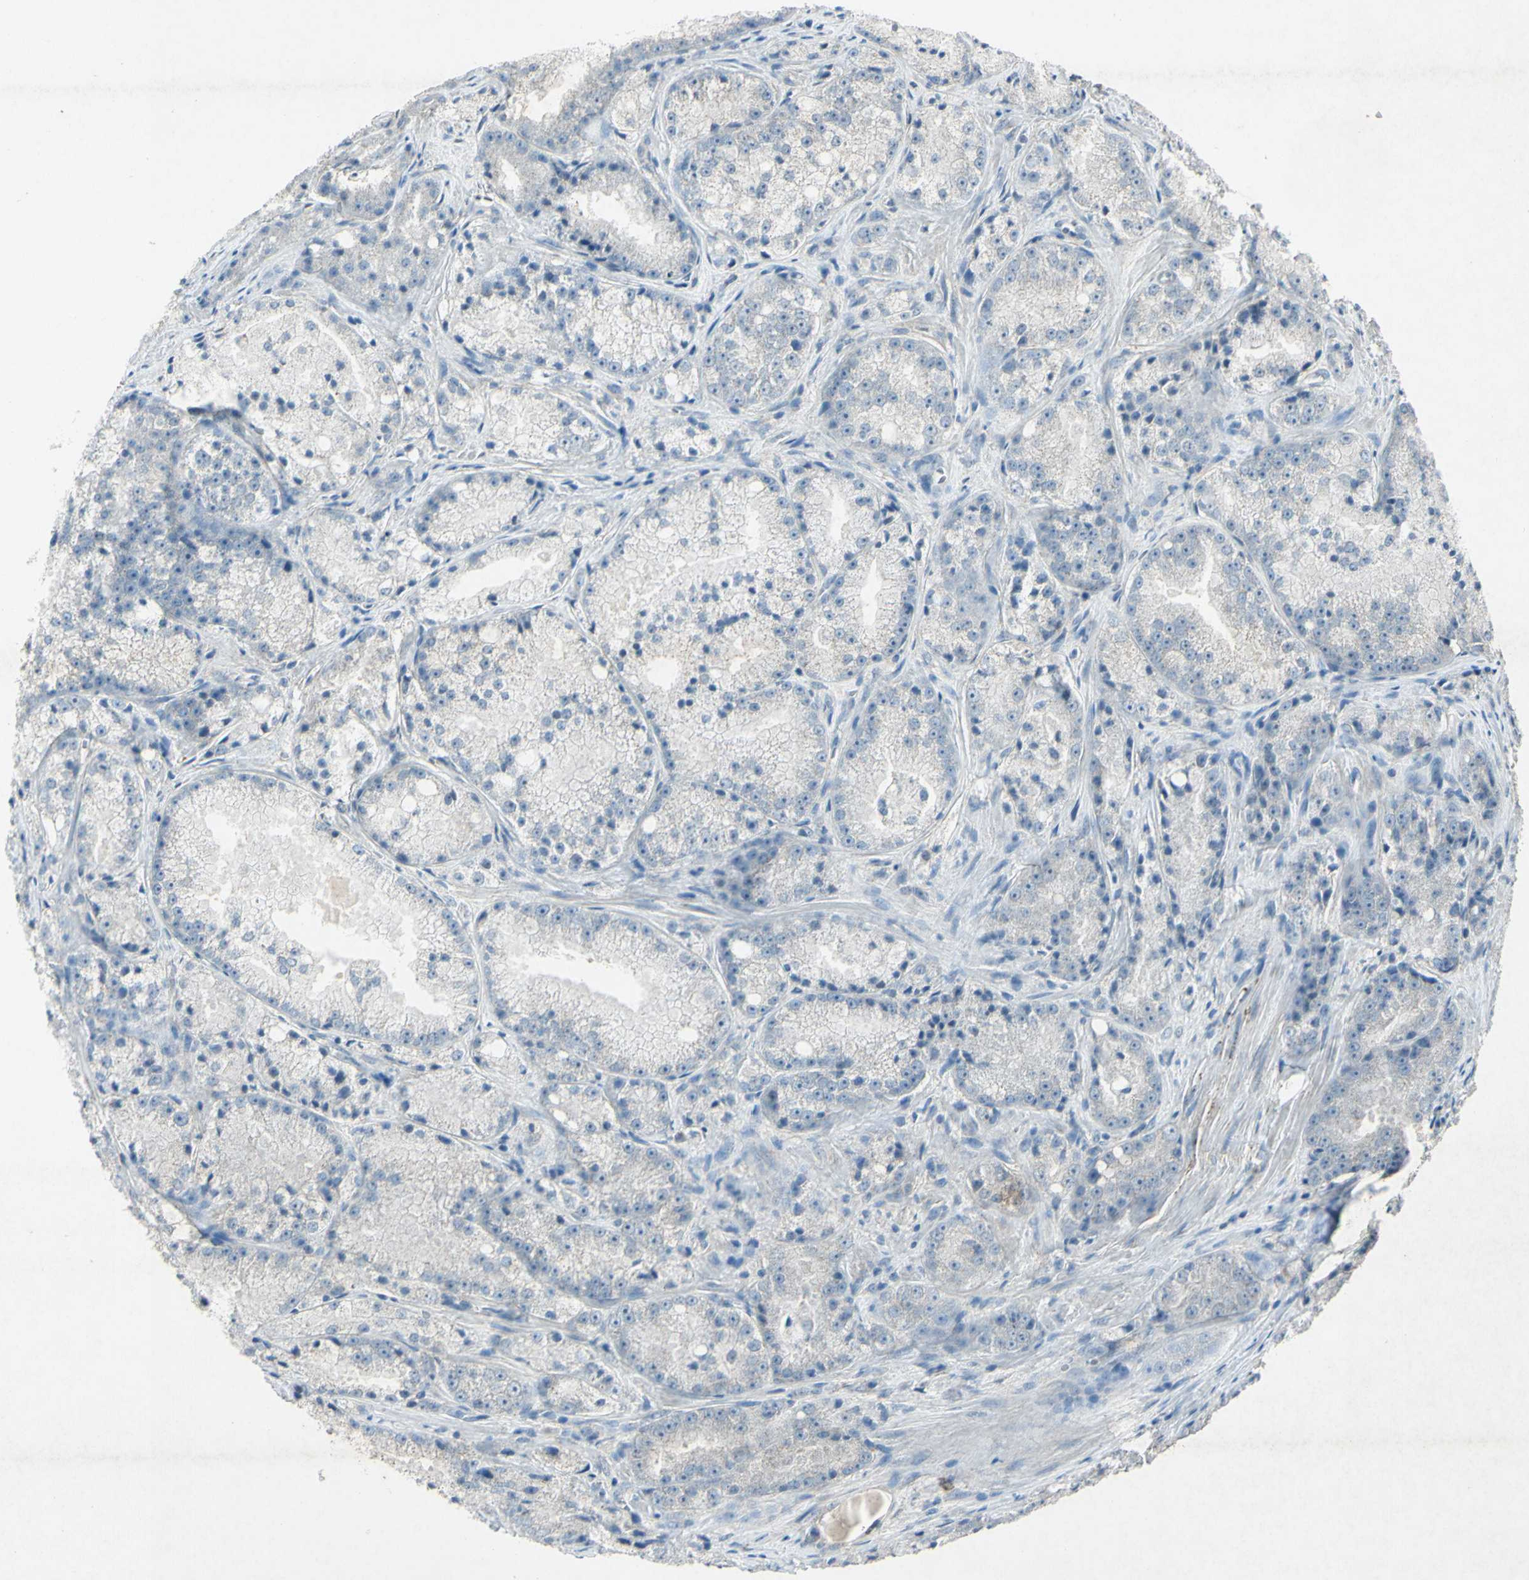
{"staining": {"intensity": "negative", "quantity": "none", "location": "none"}, "tissue": "prostate cancer", "cell_type": "Tumor cells", "image_type": "cancer", "snomed": [{"axis": "morphology", "description": "Adenocarcinoma, Low grade"}, {"axis": "topography", "description": "Prostate"}], "caption": "Adenocarcinoma (low-grade) (prostate) stained for a protein using immunohistochemistry demonstrates no positivity tumor cells.", "gene": "SNAP91", "patient": {"sex": "male", "age": 64}}